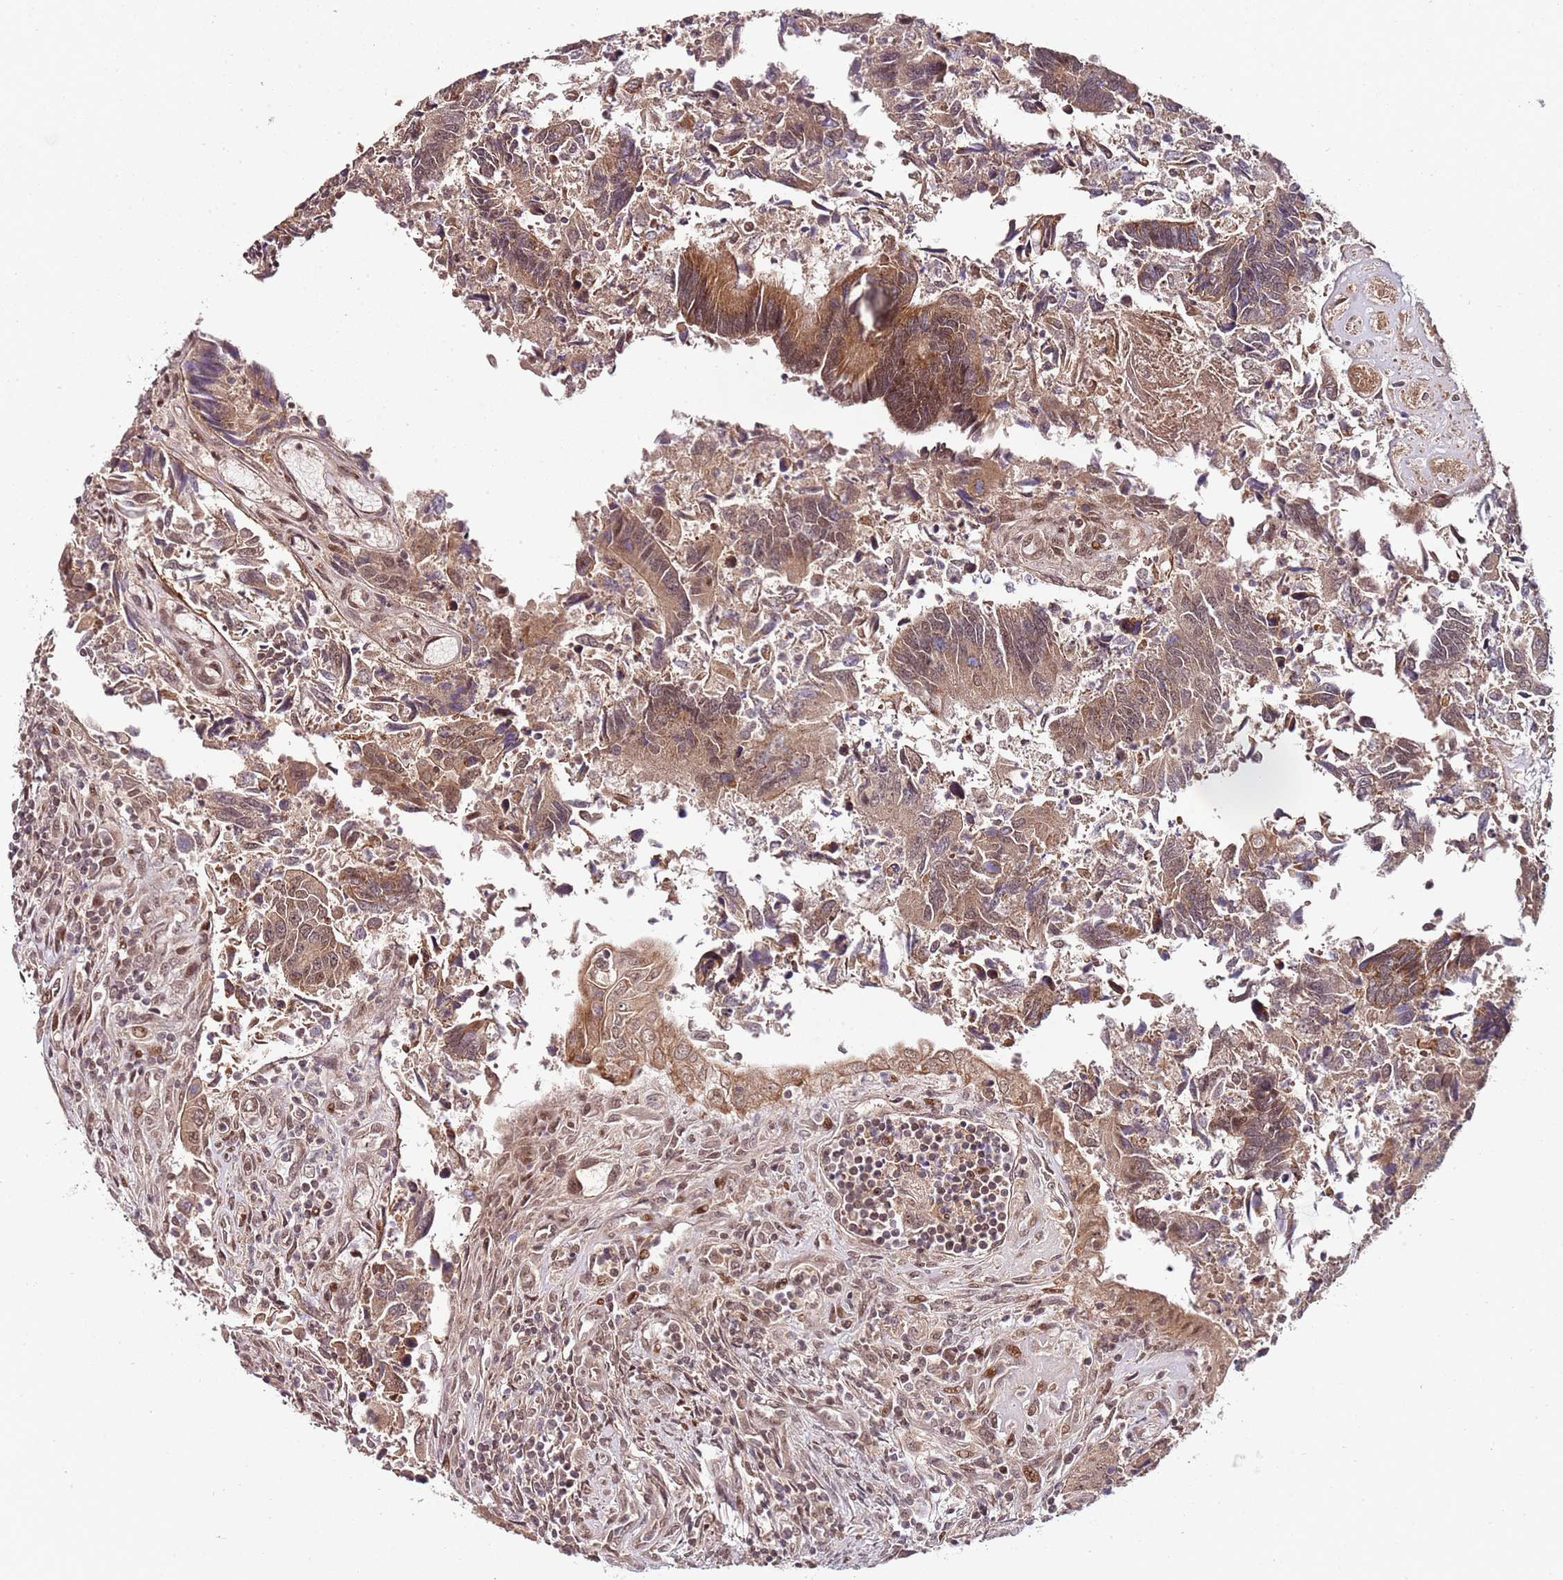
{"staining": {"intensity": "moderate", "quantity": ">75%", "location": "cytoplasmic/membranous"}, "tissue": "colorectal cancer", "cell_type": "Tumor cells", "image_type": "cancer", "snomed": [{"axis": "morphology", "description": "Adenocarcinoma, NOS"}, {"axis": "topography", "description": "Colon"}], "caption": "DAB (3,3'-diaminobenzidine) immunohistochemical staining of human colorectal cancer (adenocarcinoma) shows moderate cytoplasmic/membranous protein expression in about >75% of tumor cells.", "gene": "EDC3", "patient": {"sex": "female", "age": 67}}